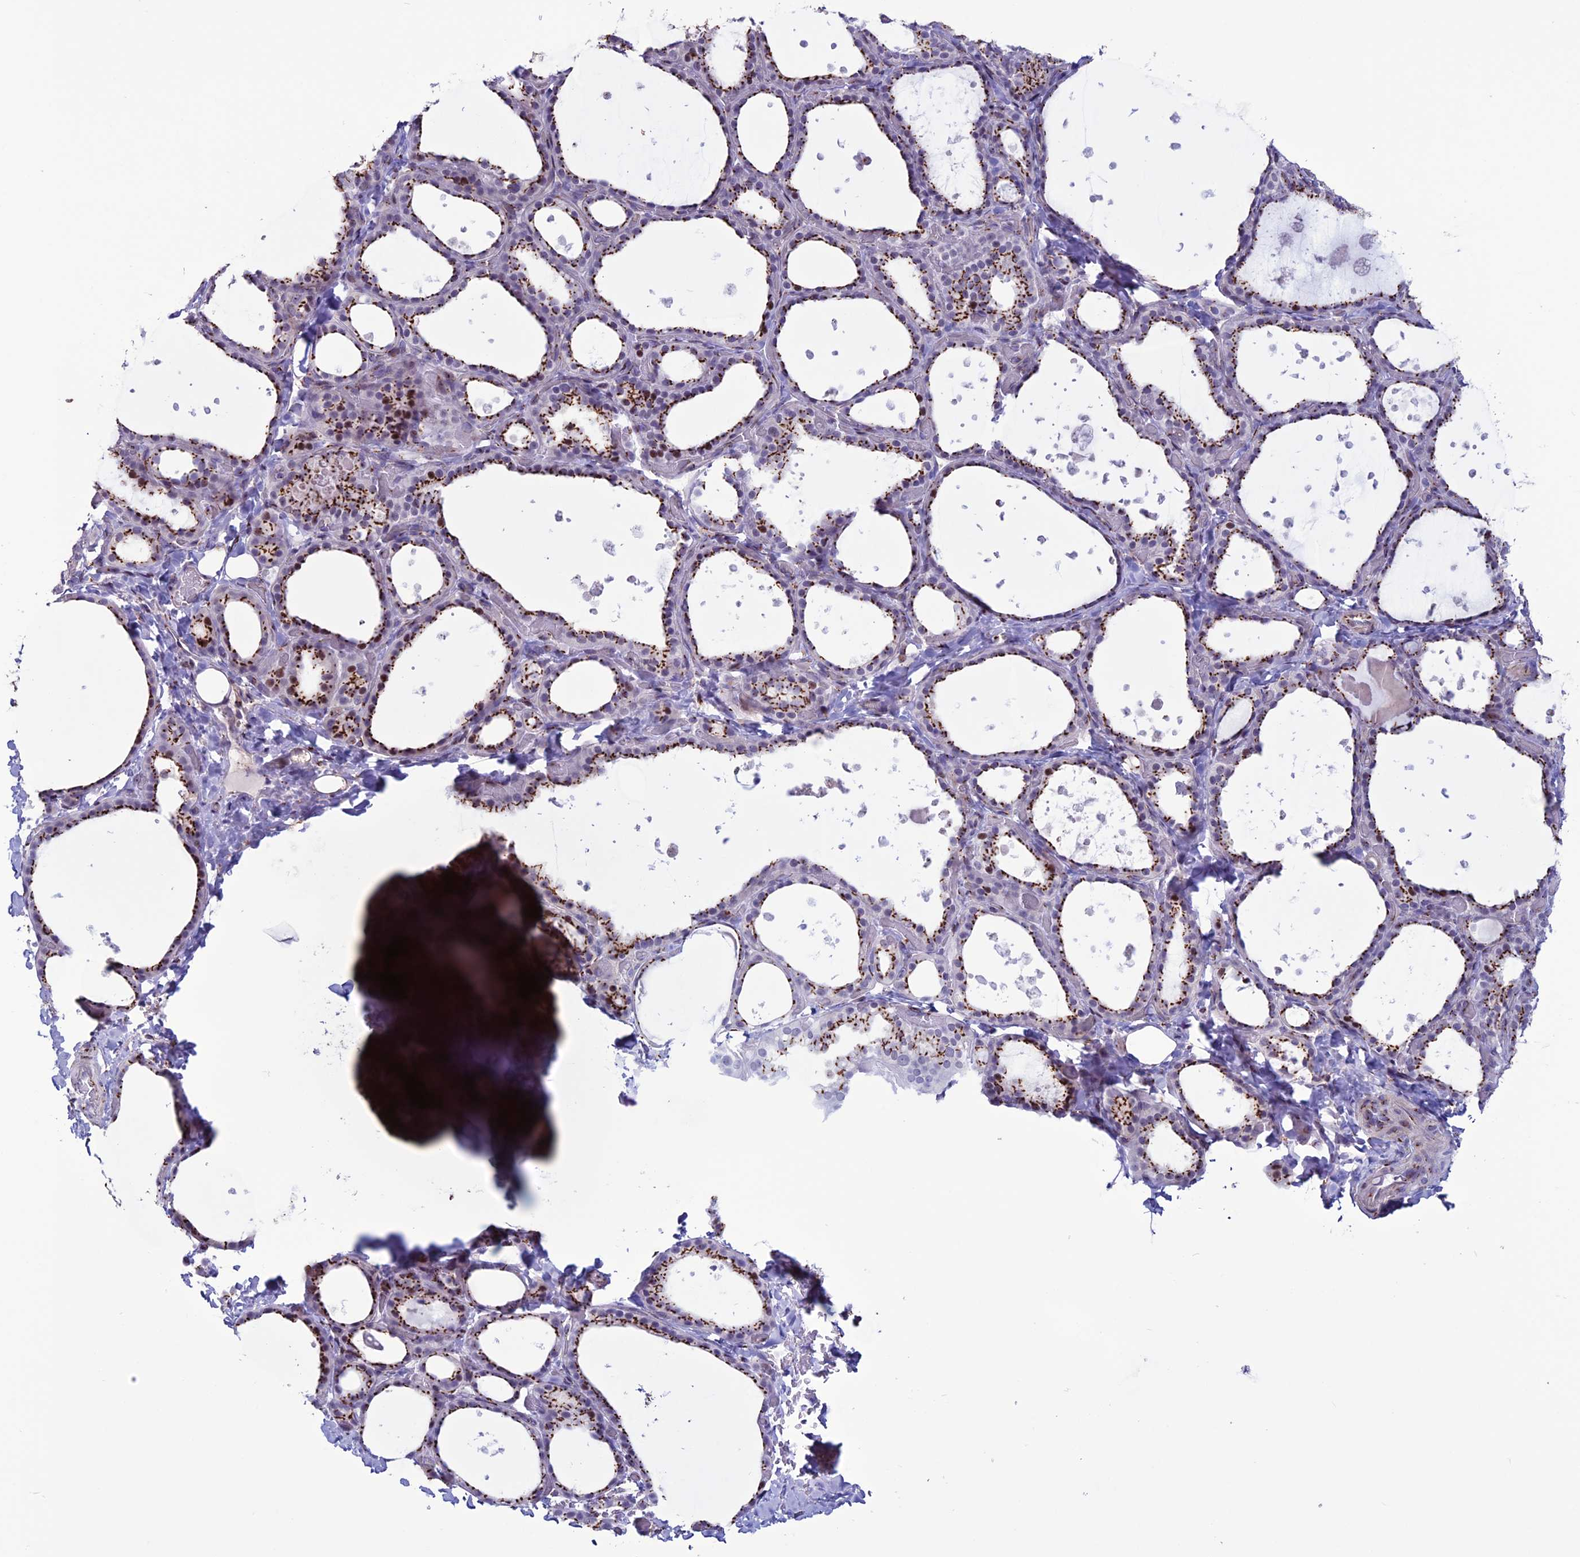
{"staining": {"intensity": "strong", "quantity": ">75%", "location": "cytoplasmic/membranous"}, "tissue": "thyroid gland", "cell_type": "Glandular cells", "image_type": "normal", "snomed": [{"axis": "morphology", "description": "Normal tissue, NOS"}, {"axis": "topography", "description": "Thyroid gland"}], "caption": "DAB (3,3'-diaminobenzidine) immunohistochemical staining of benign thyroid gland exhibits strong cytoplasmic/membranous protein expression in approximately >75% of glandular cells.", "gene": "PLEKHA4", "patient": {"sex": "female", "age": 44}}